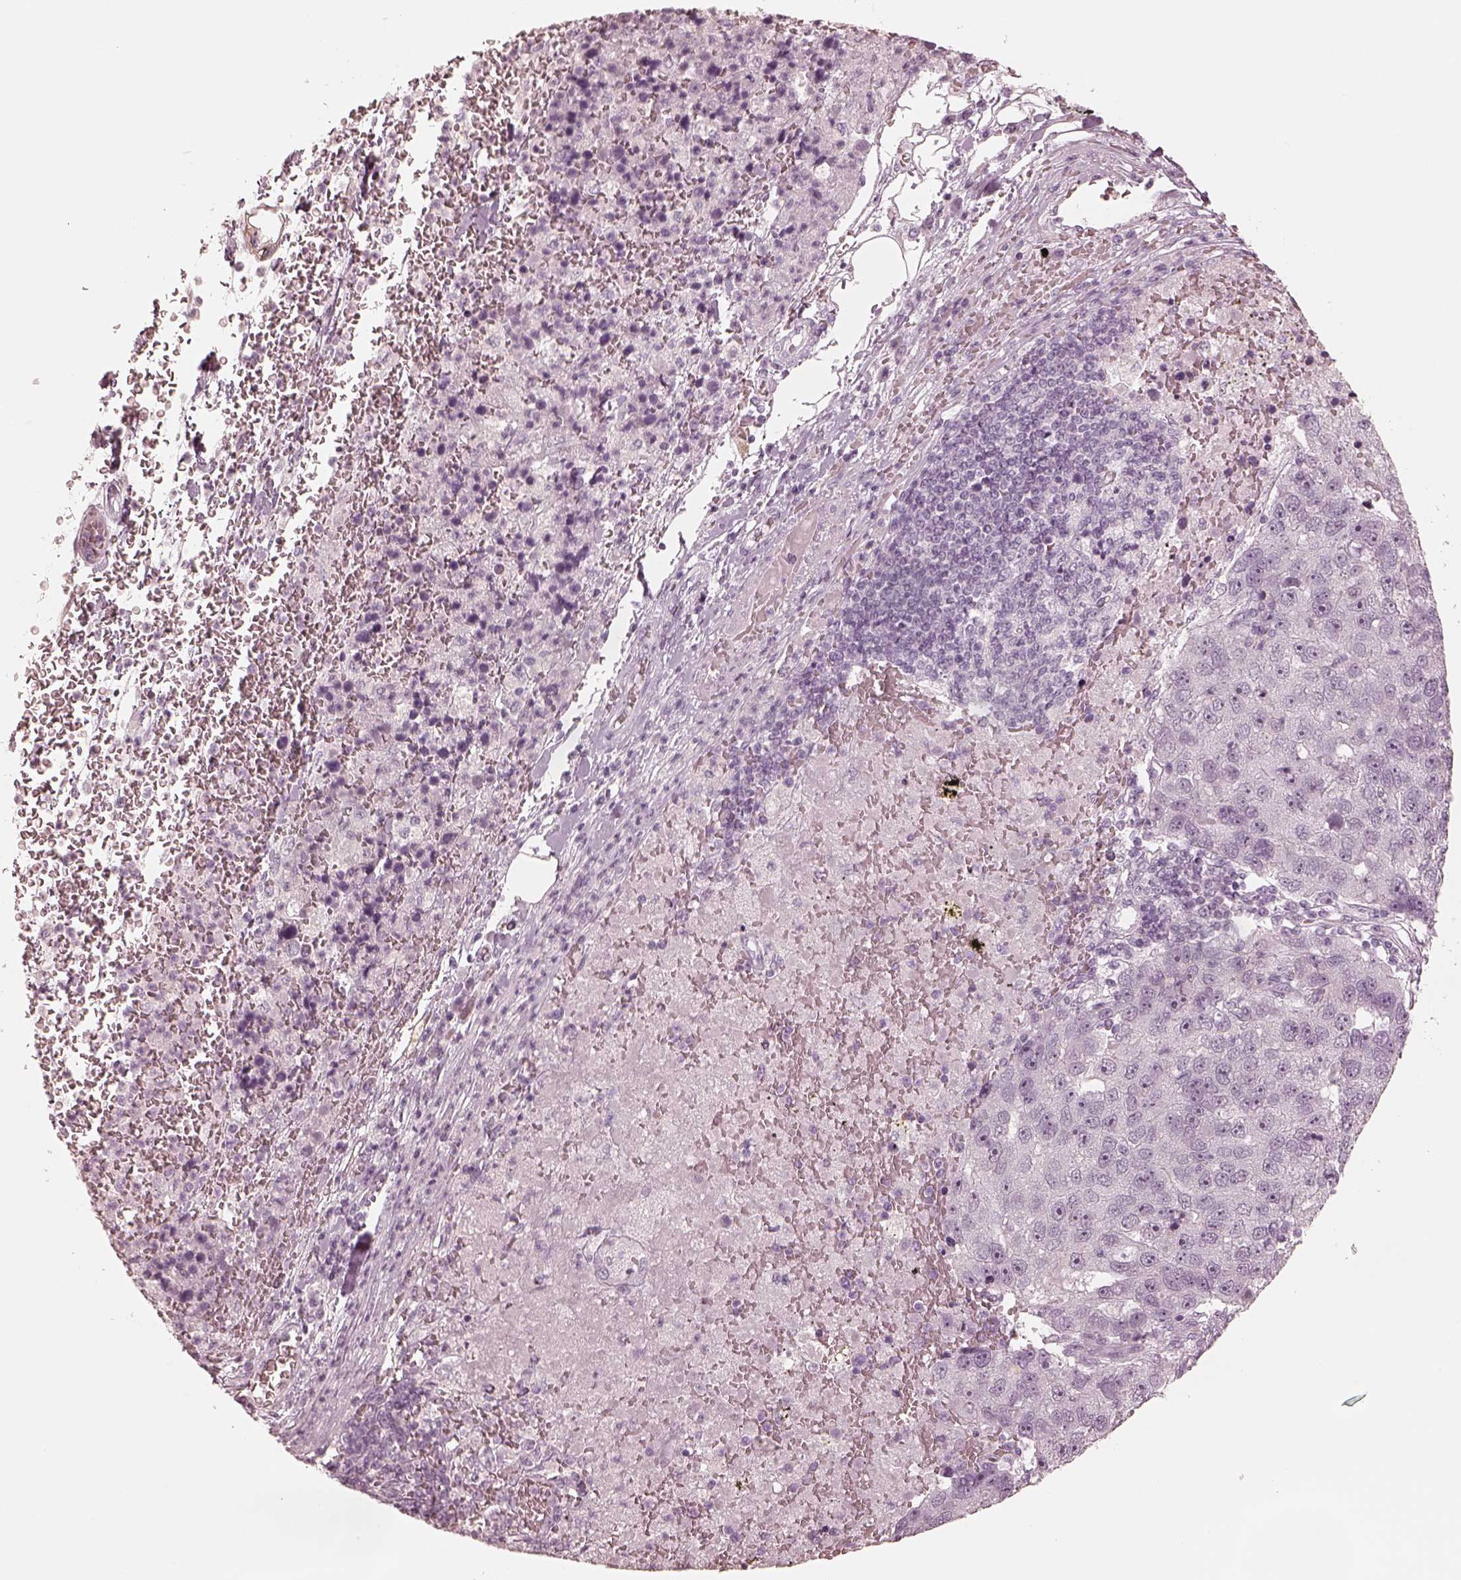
{"staining": {"intensity": "negative", "quantity": "none", "location": "none"}, "tissue": "pancreatic cancer", "cell_type": "Tumor cells", "image_type": "cancer", "snomed": [{"axis": "morphology", "description": "Adenocarcinoma, NOS"}, {"axis": "topography", "description": "Pancreas"}], "caption": "Immunohistochemical staining of human pancreatic cancer (adenocarcinoma) exhibits no significant staining in tumor cells. Brightfield microscopy of IHC stained with DAB (3,3'-diaminobenzidine) (brown) and hematoxylin (blue), captured at high magnification.", "gene": "CALR3", "patient": {"sex": "female", "age": 61}}